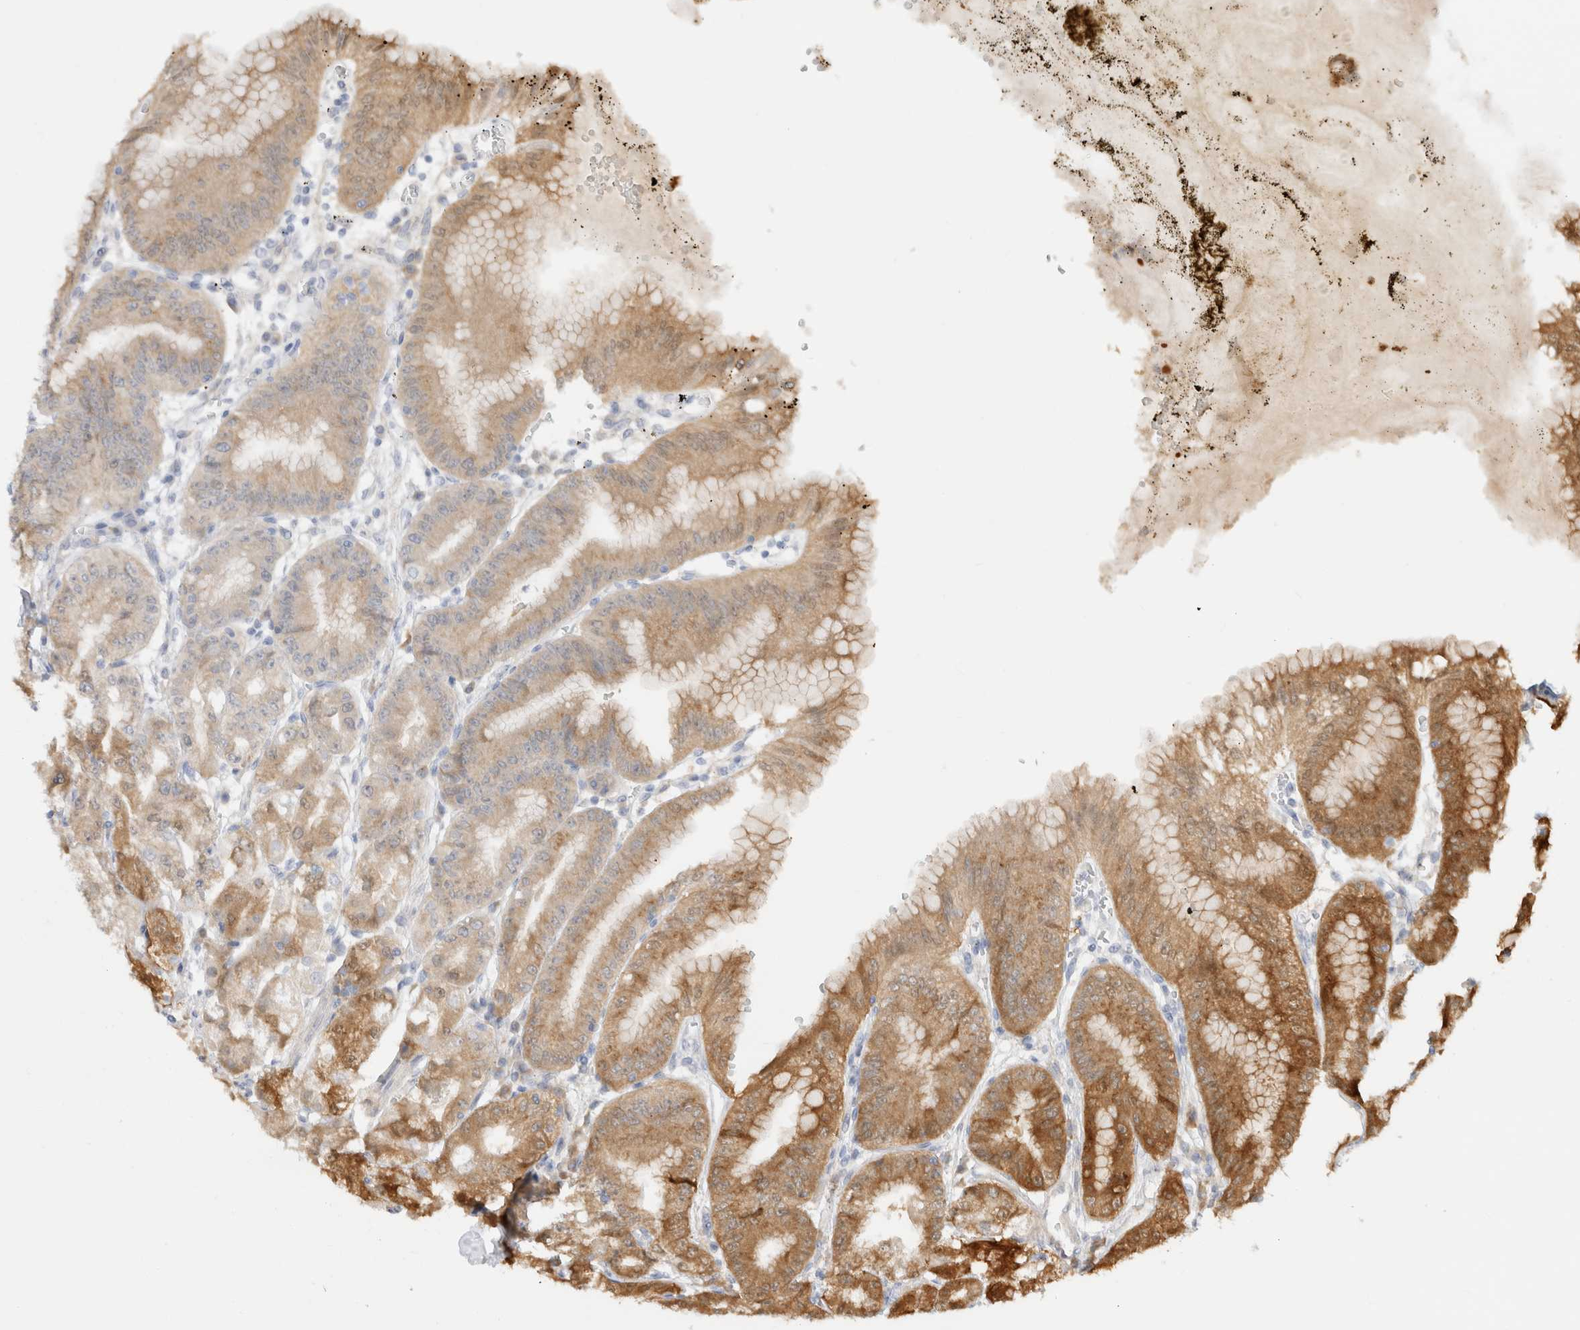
{"staining": {"intensity": "moderate", "quantity": ">75%", "location": "cytoplasmic/membranous"}, "tissue": "stomach", "cell_type": "Glandular cells", "image_type": "normal", "snomed": [{"axis": "morphology", "description": "Normal tissue, NOS"}, {"axis": "topography", "description": "Stomach, lower"}], "caption": "Immunohistochemical staining of normal stomach demonstrates >75% levels of moderate cytoplasmic/membranous protein positivity in about >75% of glandular cells. (DAB (3,3'-diaminobenzidine) IHC, brown staining for protein, blue staining for nuclei).", "gene": "EFCAB13", "patient": {"sex": "male", "age": 71}}